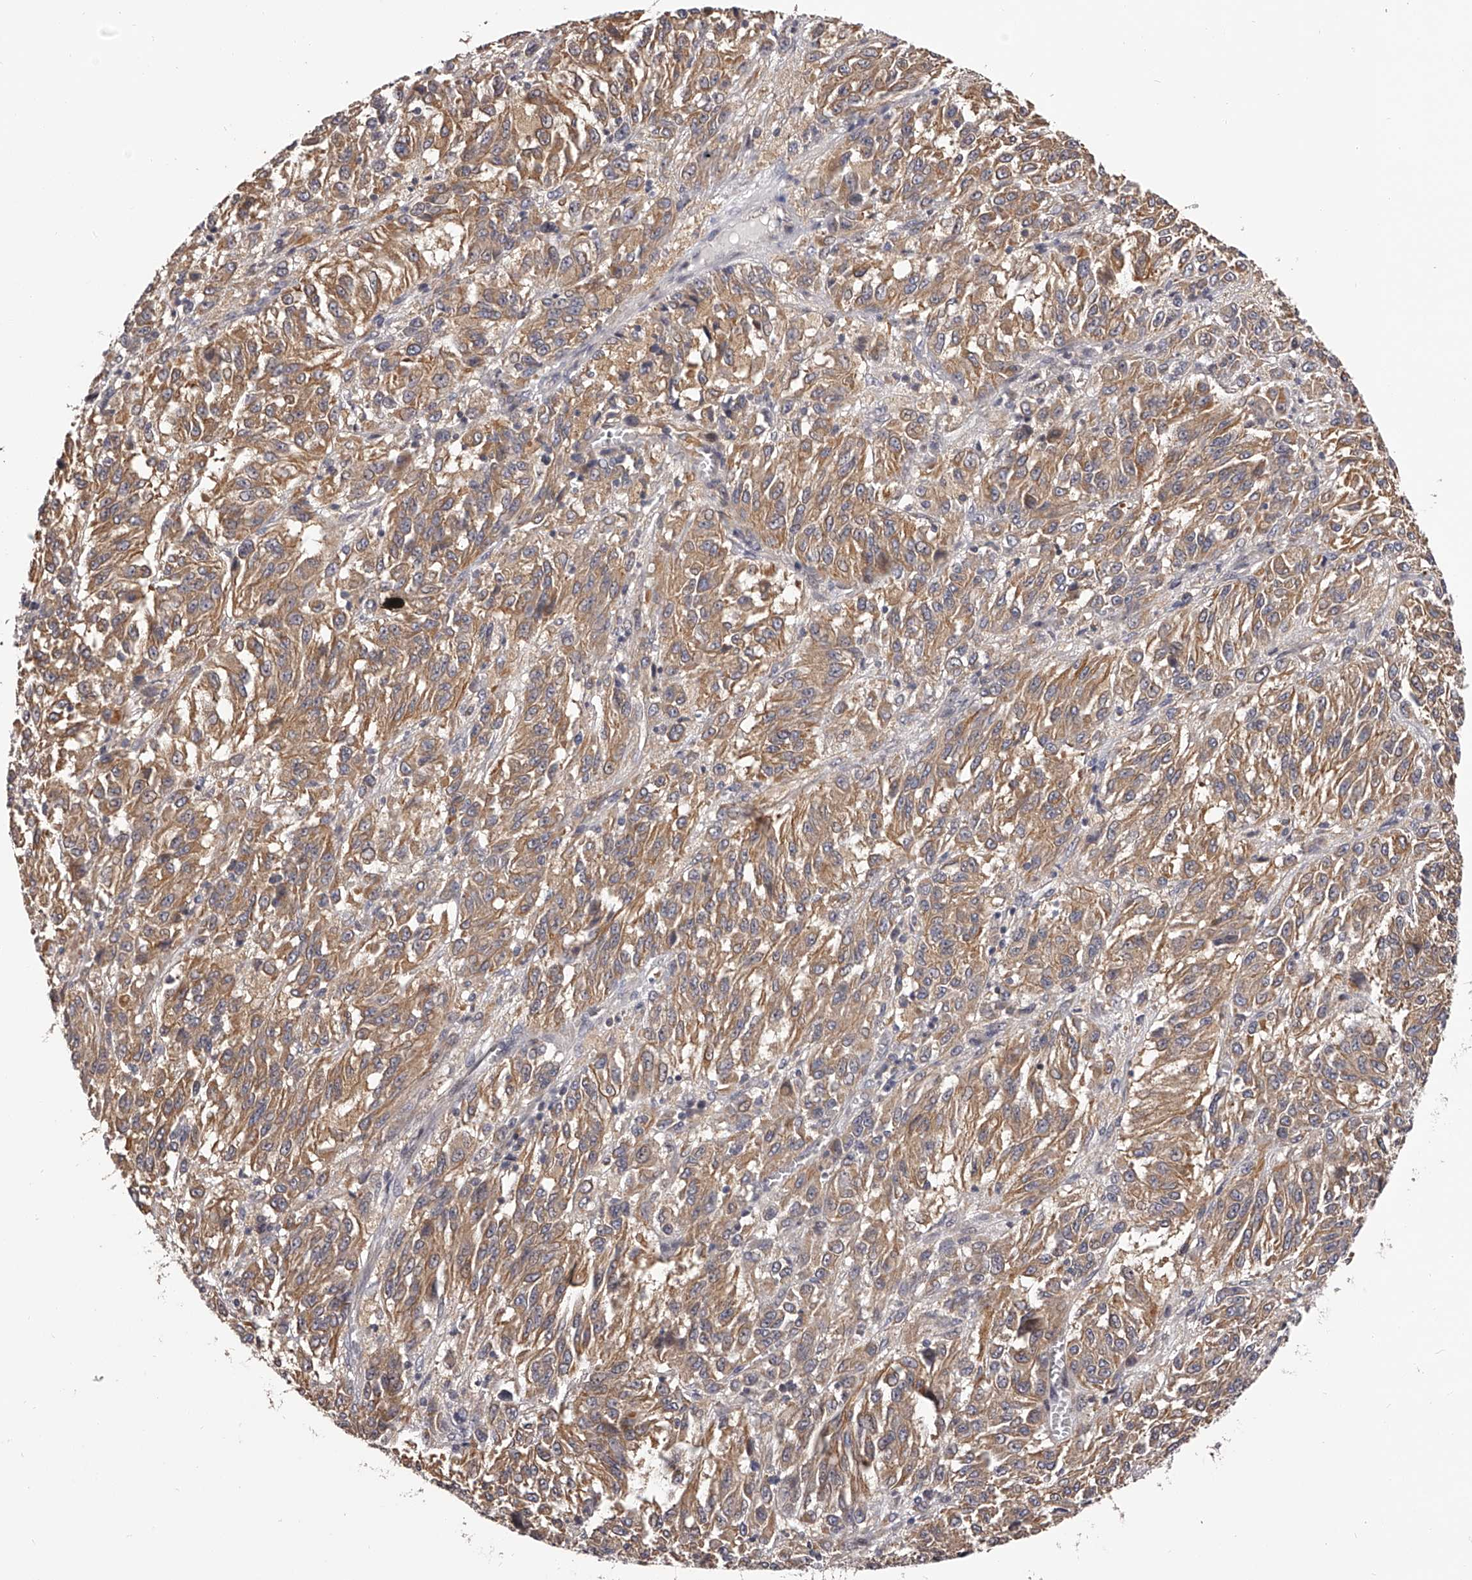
{"staining": {"intensity": "moderate", "quantity": ">75%", "location": "cytoplasmic/membranous"}, "tissue": "melanoma", "cell_type": "Tumor cells", "image_type": "cancer", "snomed": [{"axis": "morphology", "description": "Malignant melanoma, Metastatic site"}, {"axis": "topography", "description": "Lung"}], "caption": "Immunohistochemistry staining of melanoma, which shows medium levels of moderate cytoplasmic/membranous positivity in about >75% of tumor cells indicating moderate cytoplasmic/membranous protein positivity. The staining was performed using DAB (brown) for protein detection and nuclei were counterstained in hematoxylin (blue).", "gene": "PFDN2", "patient": {"sex": "male", "age": 64}}